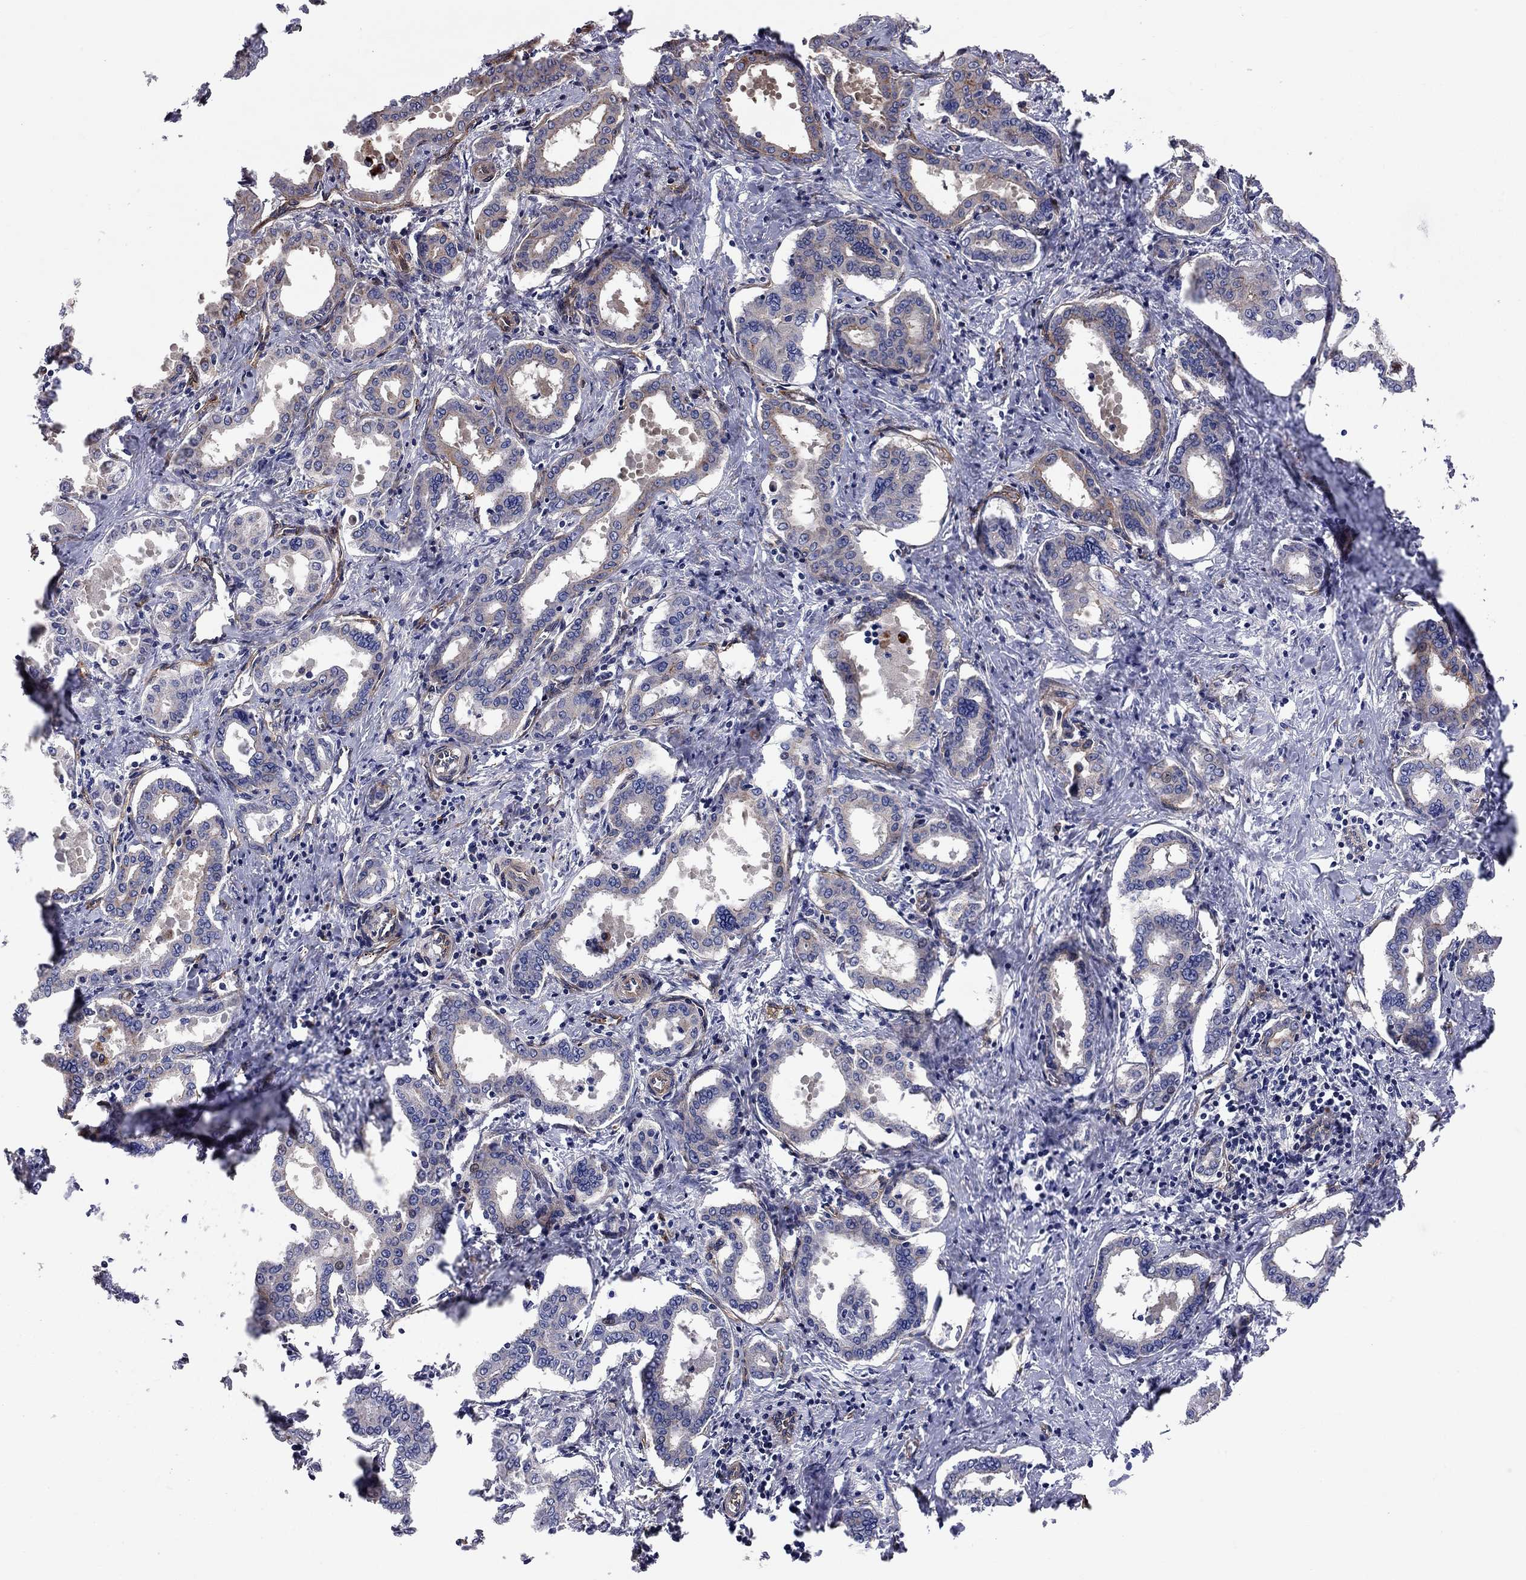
{"staining": {"intensity": "negative", "quantity": "none", "location": "none"}, "tissue": "liver cancer", "cell_type": "Tumor cells", "image_type": "cancer", "snomed": [{"axis": "morphology", "description": "Cholangiocarcinoma"}, {"axis": "topography", "description": "Liver"}], "caption": "DAB (3,3'-diaminobenzidine) immunohistochemical staining of liver cancer (cholangiocarcinoma) exhibits no significant expression in tumor cells.", "gene": "RASEF", "patient": {"sex": "female", "age": 47}}